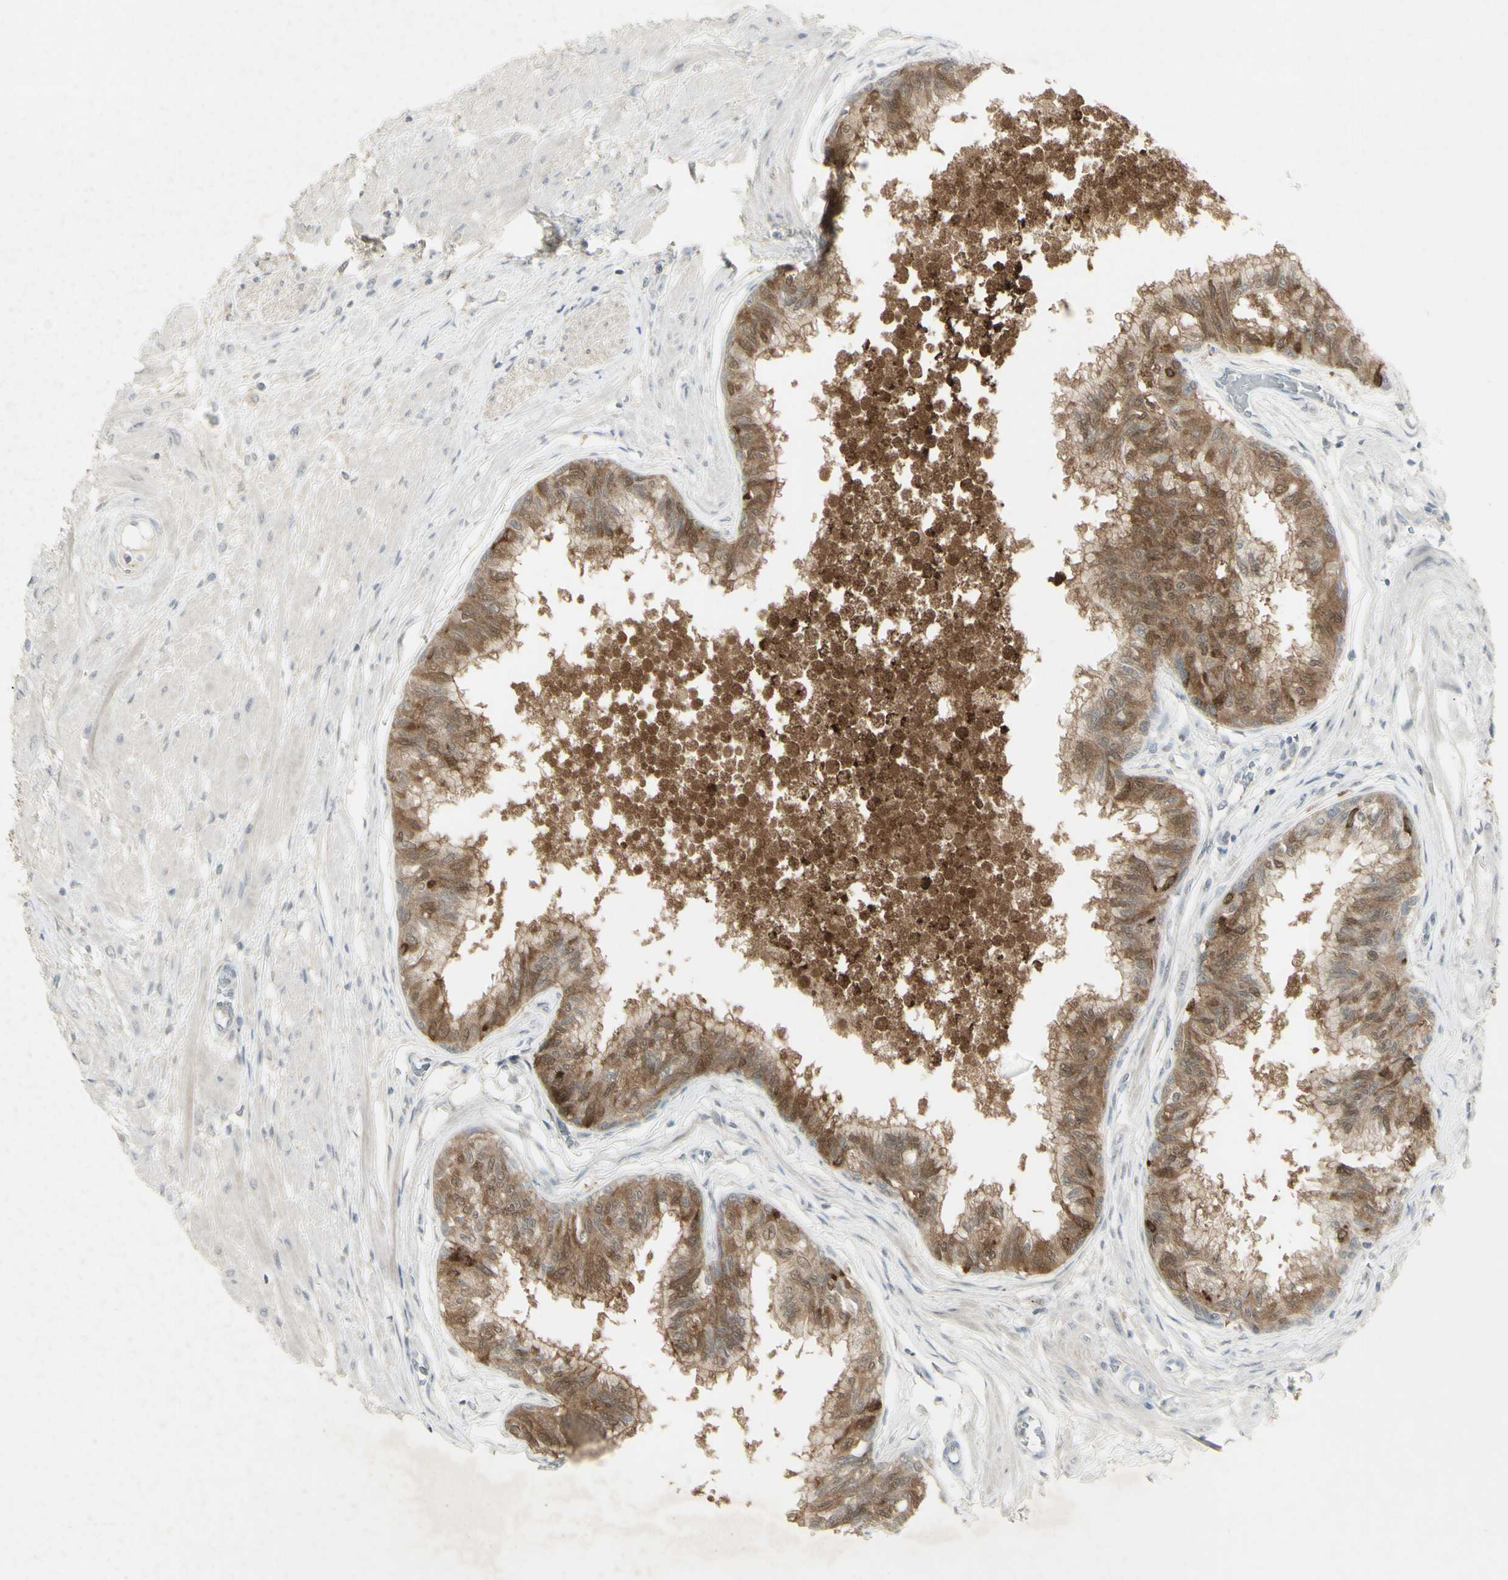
{"staining": {"intensity": "strong", "quantity": ">75%", "location": "cytoplasmic/membranous"}, "tissue": "prostate", "cell_type": "Glandular cells", "image_type": "normal", "snomed": [{"axis": "morphology", "description": "Normal tissue, NOS"}, {"axis": "topography", "description": "Prostate"}, {"axis": "topography", "description": "Seminal veicle"}], "caption": "Brown immunohistochemical staining in benign human prostate demonstrates strong cytoplasmic/membranous staining in approximately >75% of glandular cells.", "gene": "C1orf116", "patient": {"sex": "male", "age": 60}}